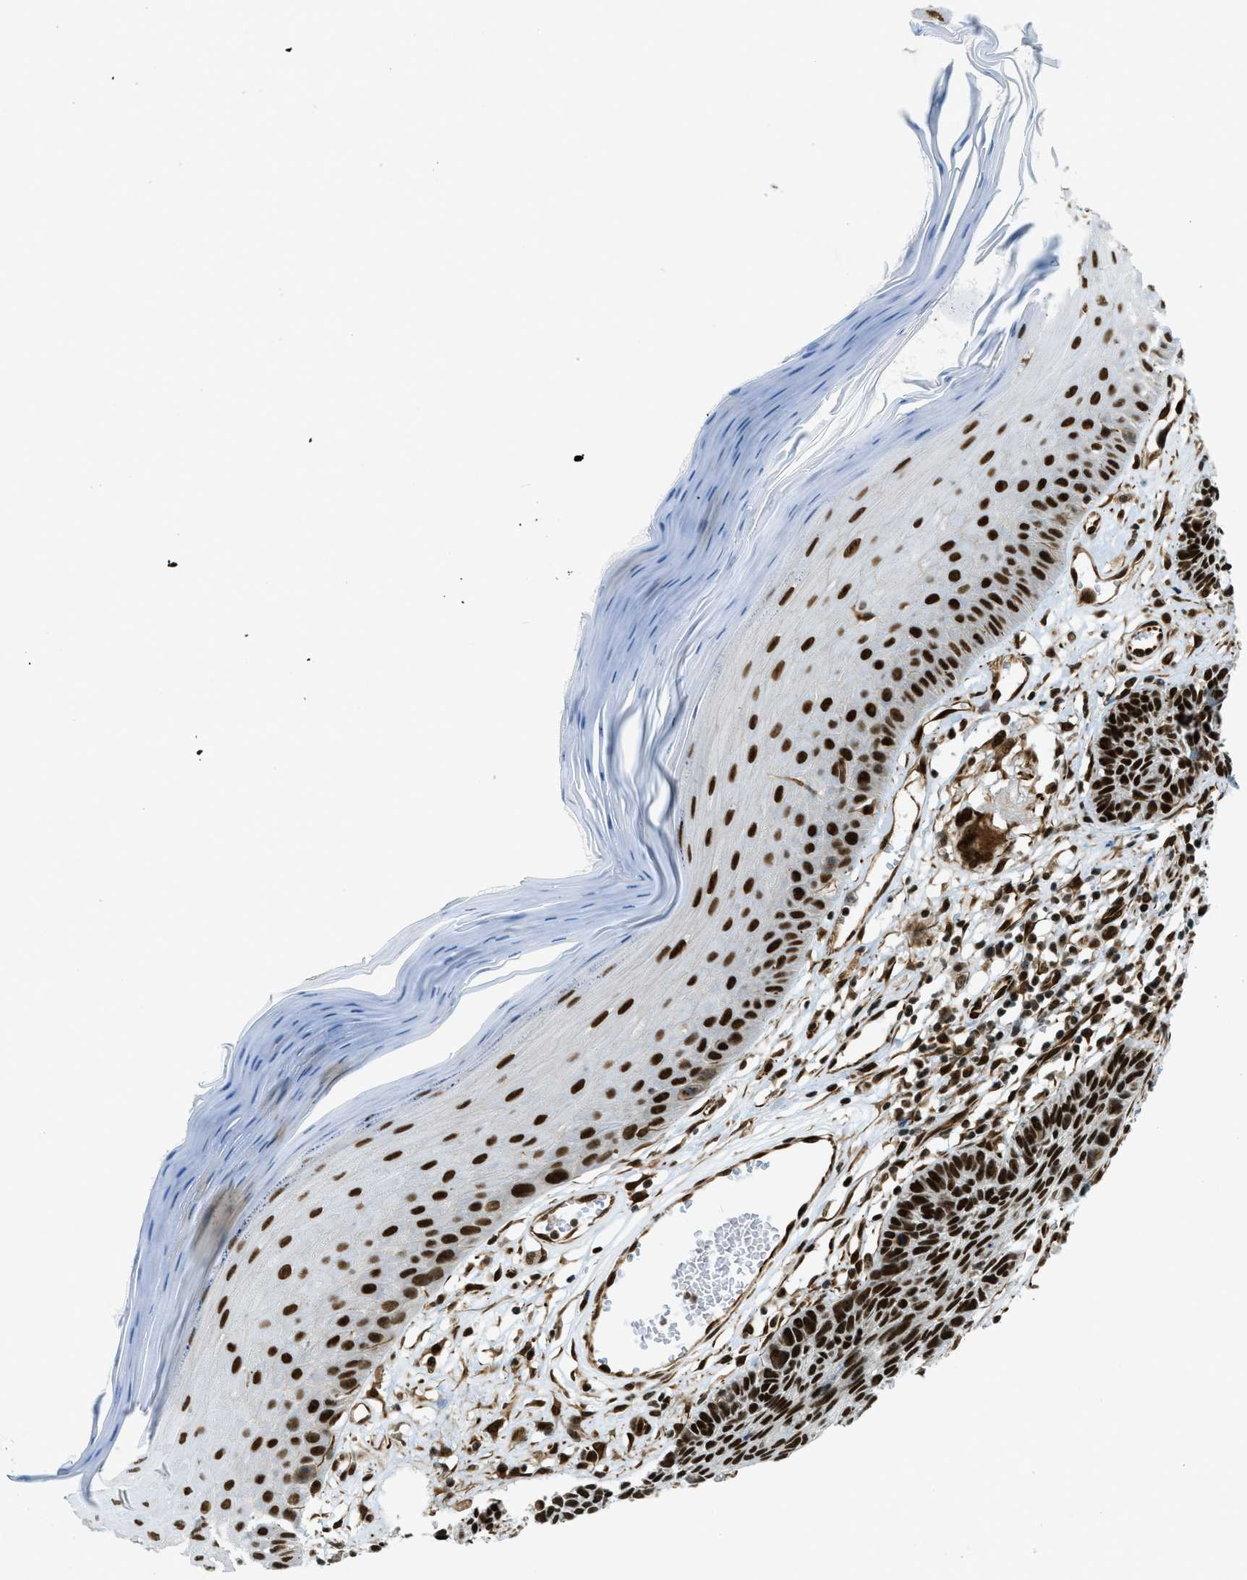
{"staining": {"intensity": "strong", "quantity": ">75%", "location": "nuclear"}, "tissue": "skin cancer", "cell_type": "Tumor cells", "image_type": "cancer", "snomed": [{"axis": "morphology", "description": "Basal cell carcinoma"}, {"axis": "topography", "description": "Skin"}], "caption": "Skin basal cell carcinoma tissue shows strong nuclear staining in approximately >75% of tumor cells, visualized by immunohistochemistry.", "gene": "ZFR", "patient": {"sex": "male", "age": 67}}